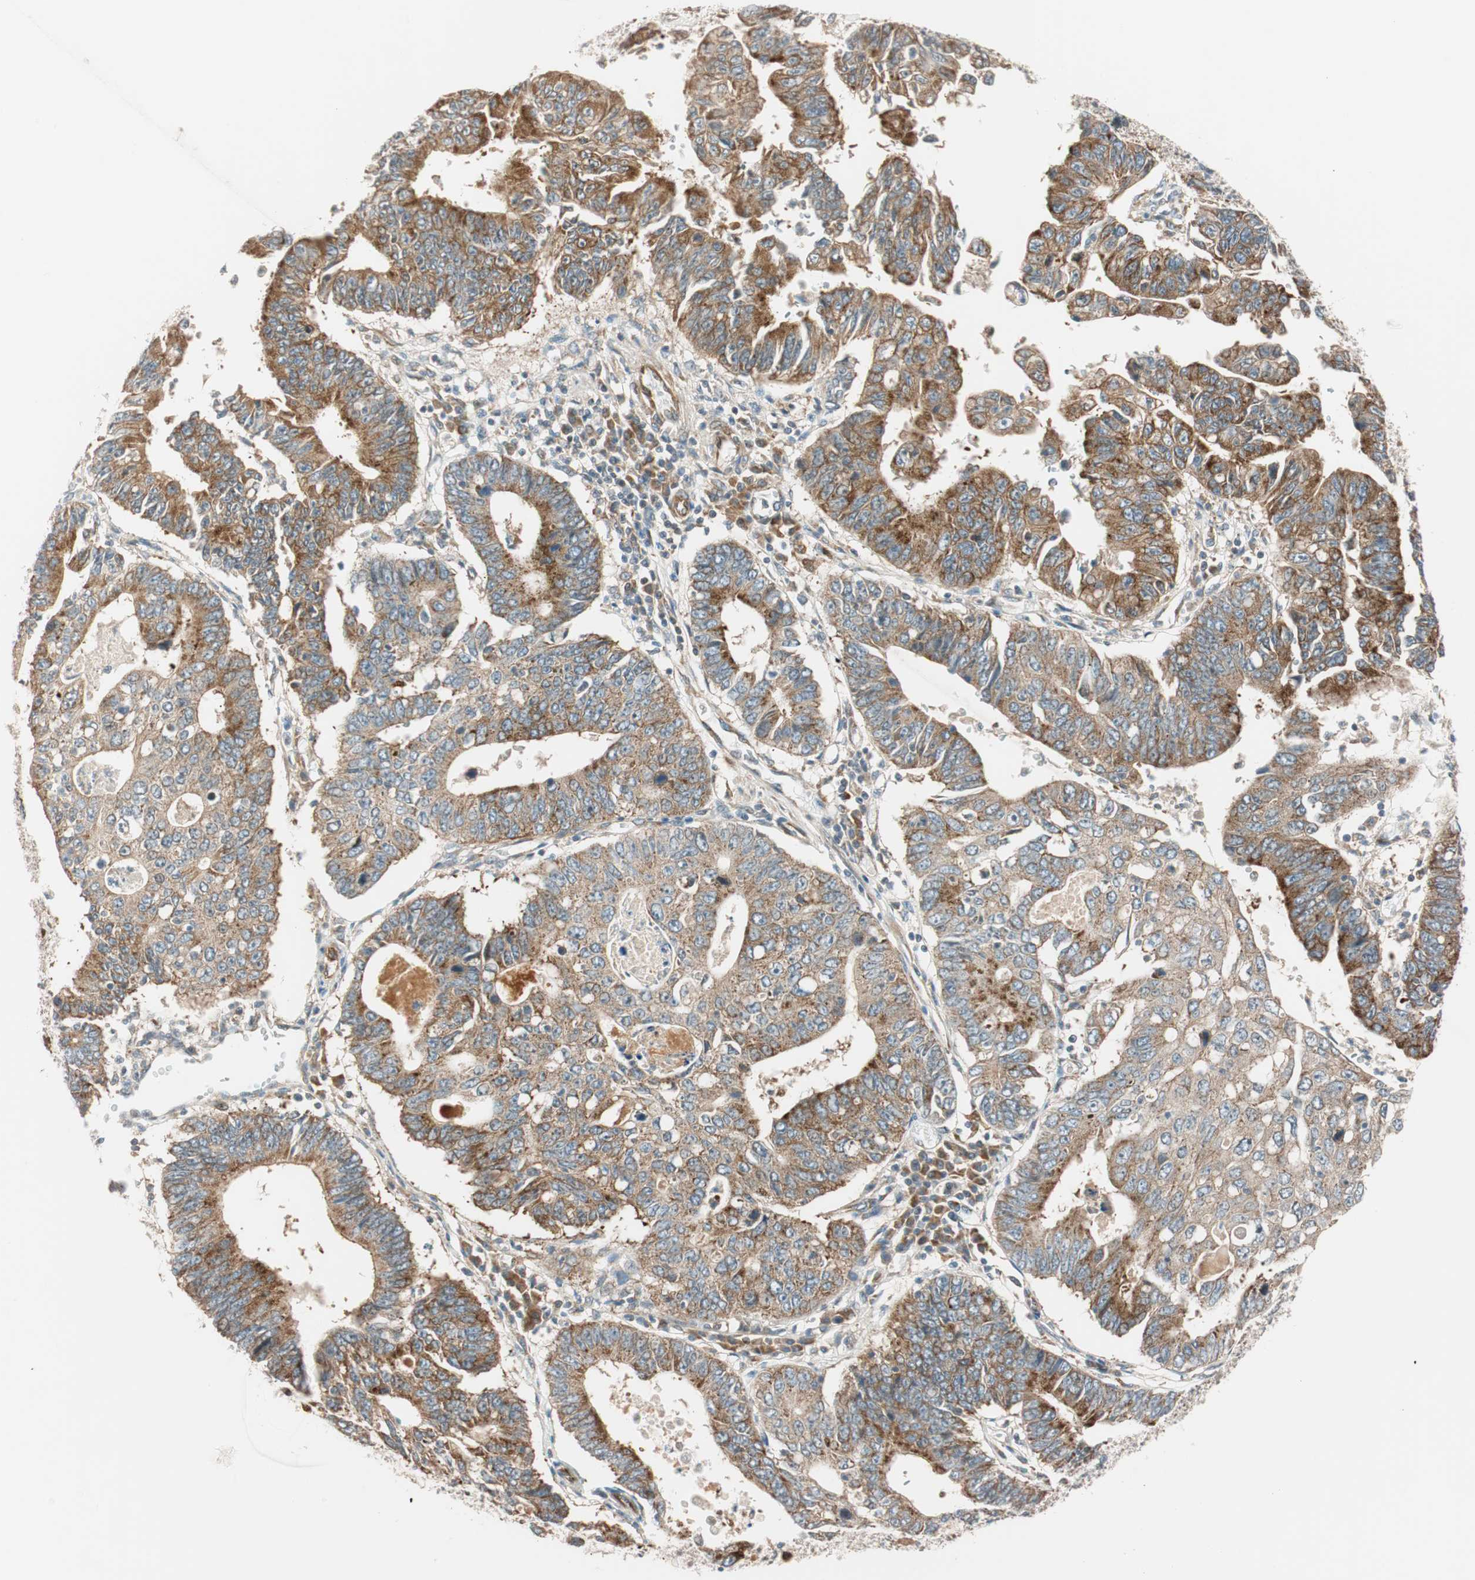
{"staining": {"intensity": "strong", "quantity": ">75%", "location": "cytoplasmic/membranous"}, "tissue": "stomach cancer", "cell_type": "Tumor cells", "image_type": "cancer", "snomed": [{"axis": "morphology", "description": "Adenocarcinoma, NOS"}, {"axis": "topography", "description": "Stomach"}], "caption": "Immunohistochemistry (IHC) micrograph of neoplastic tissue: stomach adenocarcinoma stained using immunohistochemistry exhibits high levels of strong protein expression localized specifically in the cytoplasmic/membranous of tumor cells, appearing as a cytoplasmic/membranous brown color.", "gene": "ABI1", "patient": {"sex": "male", "age": 59}}